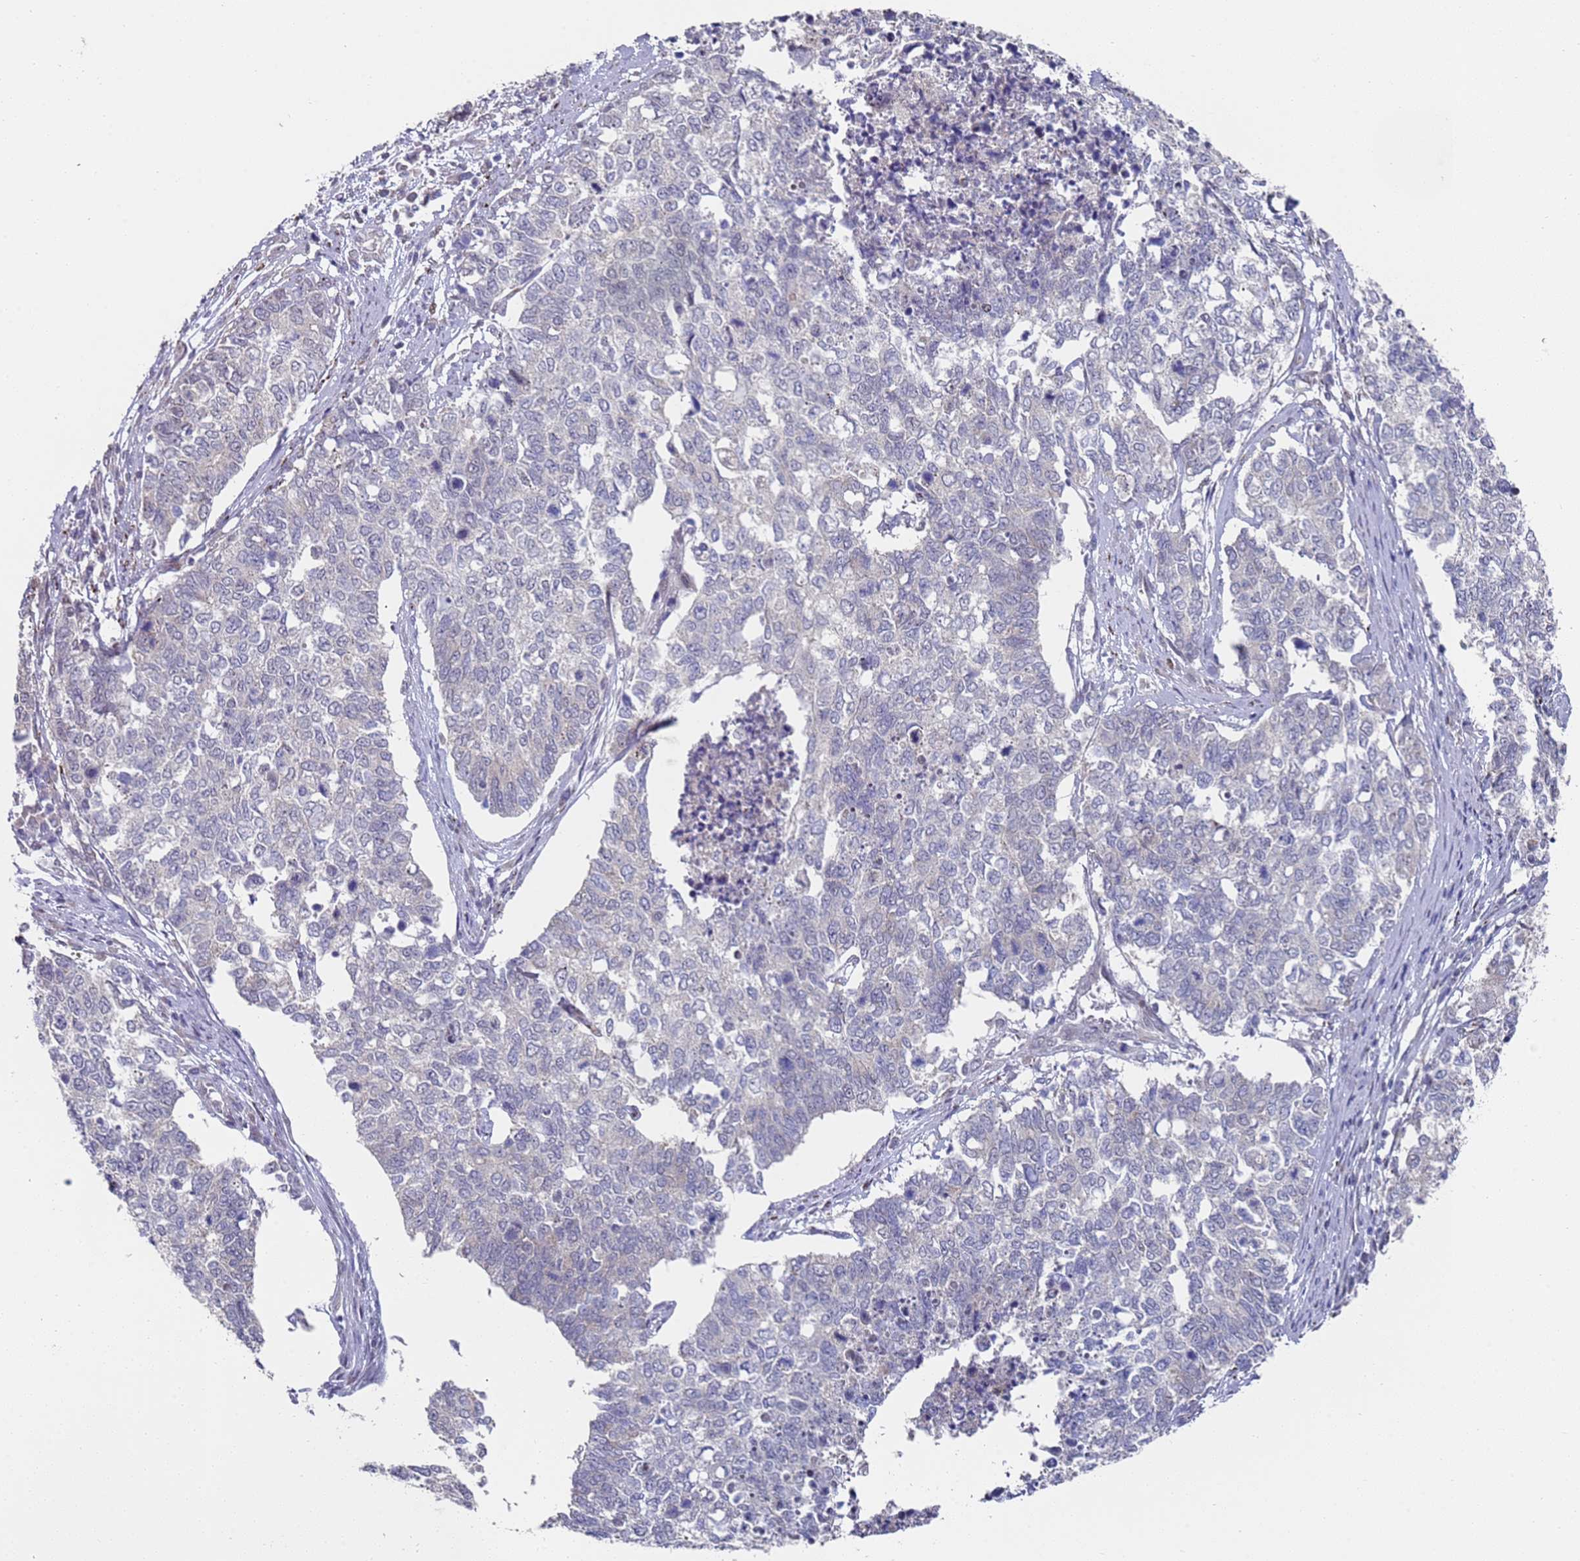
{"staining": {"intensity": "negative", "quantity": "none", "location": "none"}, "tissue": "cervical cancer", "cell_type": "Tumor cells", "image_type": "cancer", "snomed": [{"axis": "morphology", "description": "Squamous cell carcinoma, NOS"}, {"axis": "topography", "description": "Cervix"}], "caption": "DAB (3,3'-diaminobenzidine) immunohistochemical staining of squamous cell carcinoma (cervical) shows no significant expression in tumor cells.", "gene": "COPS6", "patient": {"sex": "female", "age": 63}}